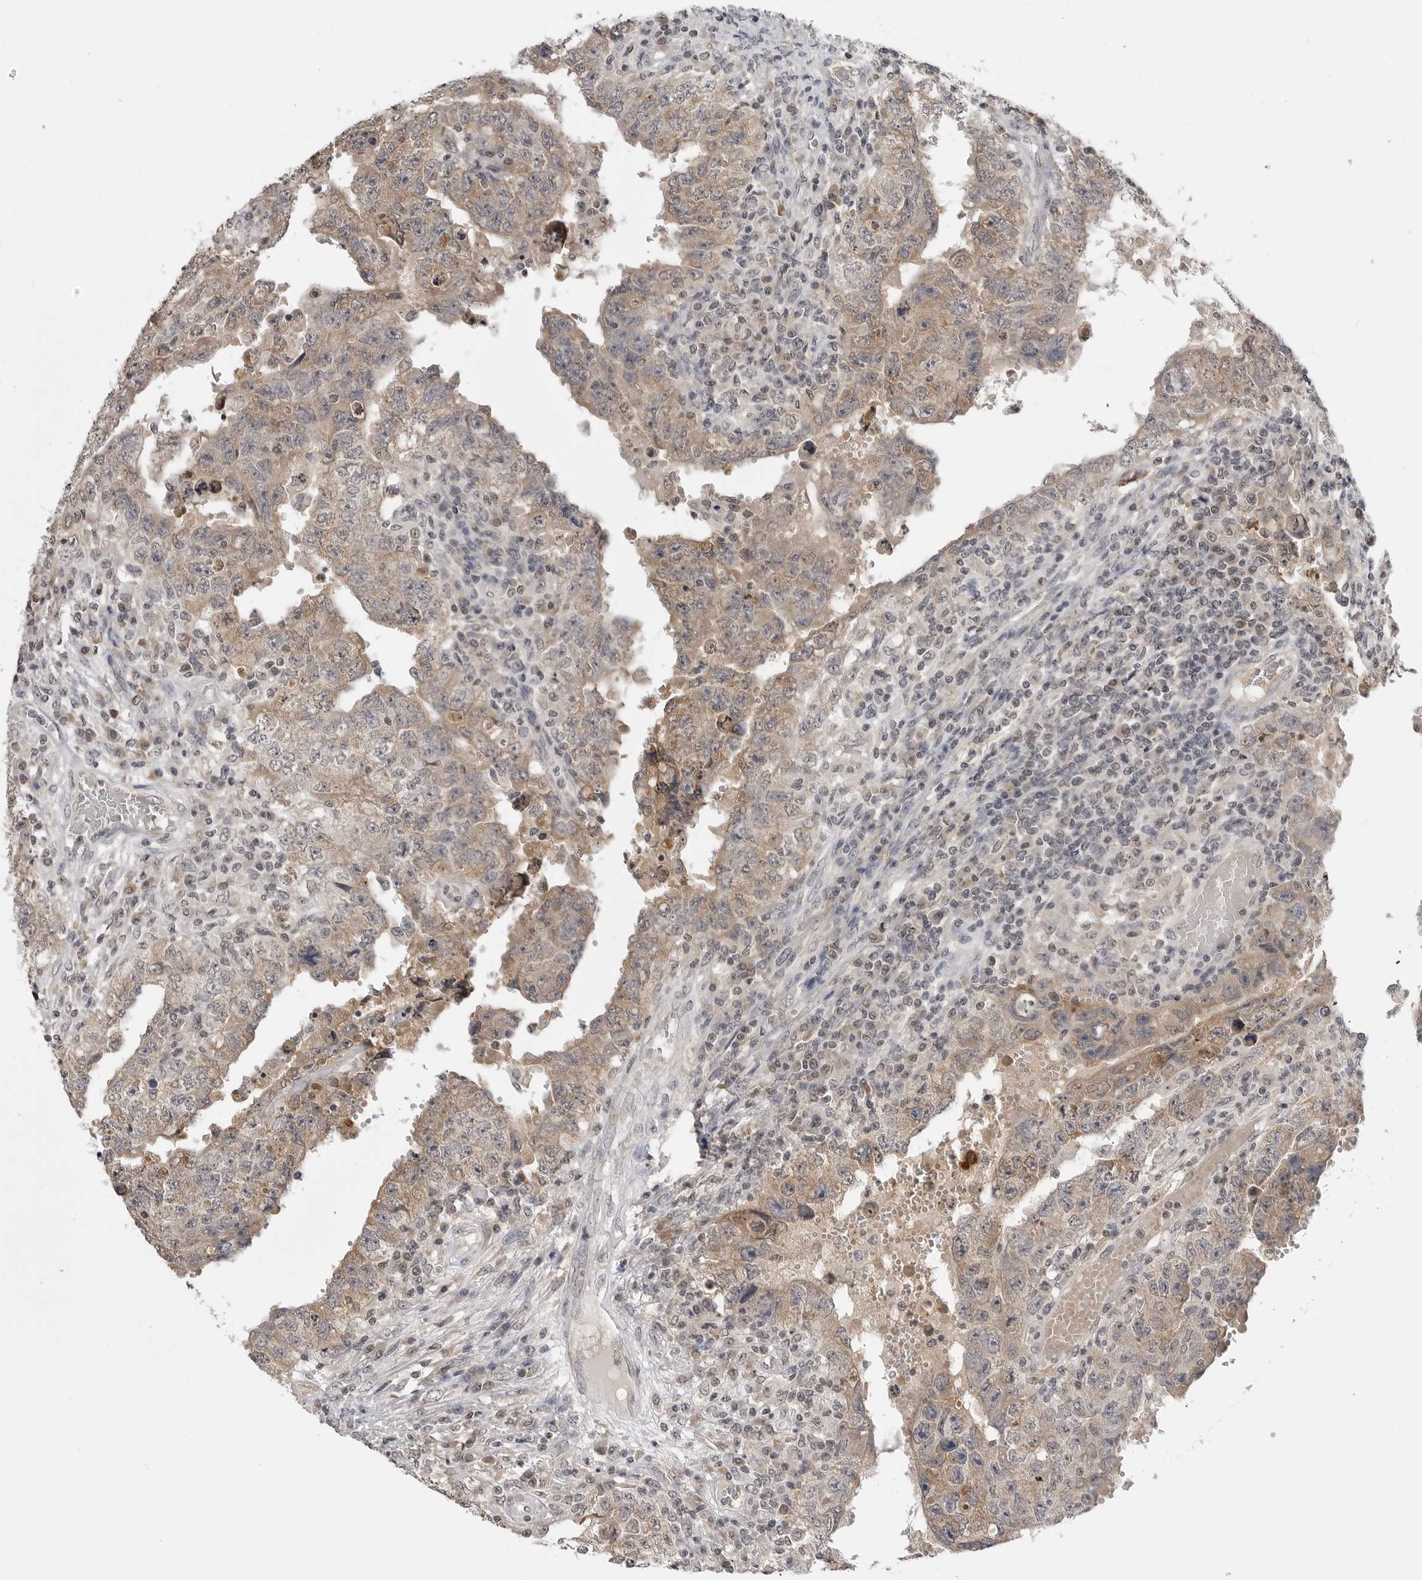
{"staining": {"intensity": "weak", "quantity": ">75%", "location": "cytoplasmic/membranous"}, "tissue": "testis cancer", "cell_type": "Tumor cells", "image_type": "cancer", "snomed": [{"axis": "morphology", "description": "Carcinoma, Embryonal, NOS"}, {"axis": "topography", "description": "Testis"}], "caption": "Human embryonal carcinoma (testis) stained with a protein marker demonstrates weak staining in tumor cells.", "gene": "CDK20", "patient": {"sex": "male", "age": 26}}